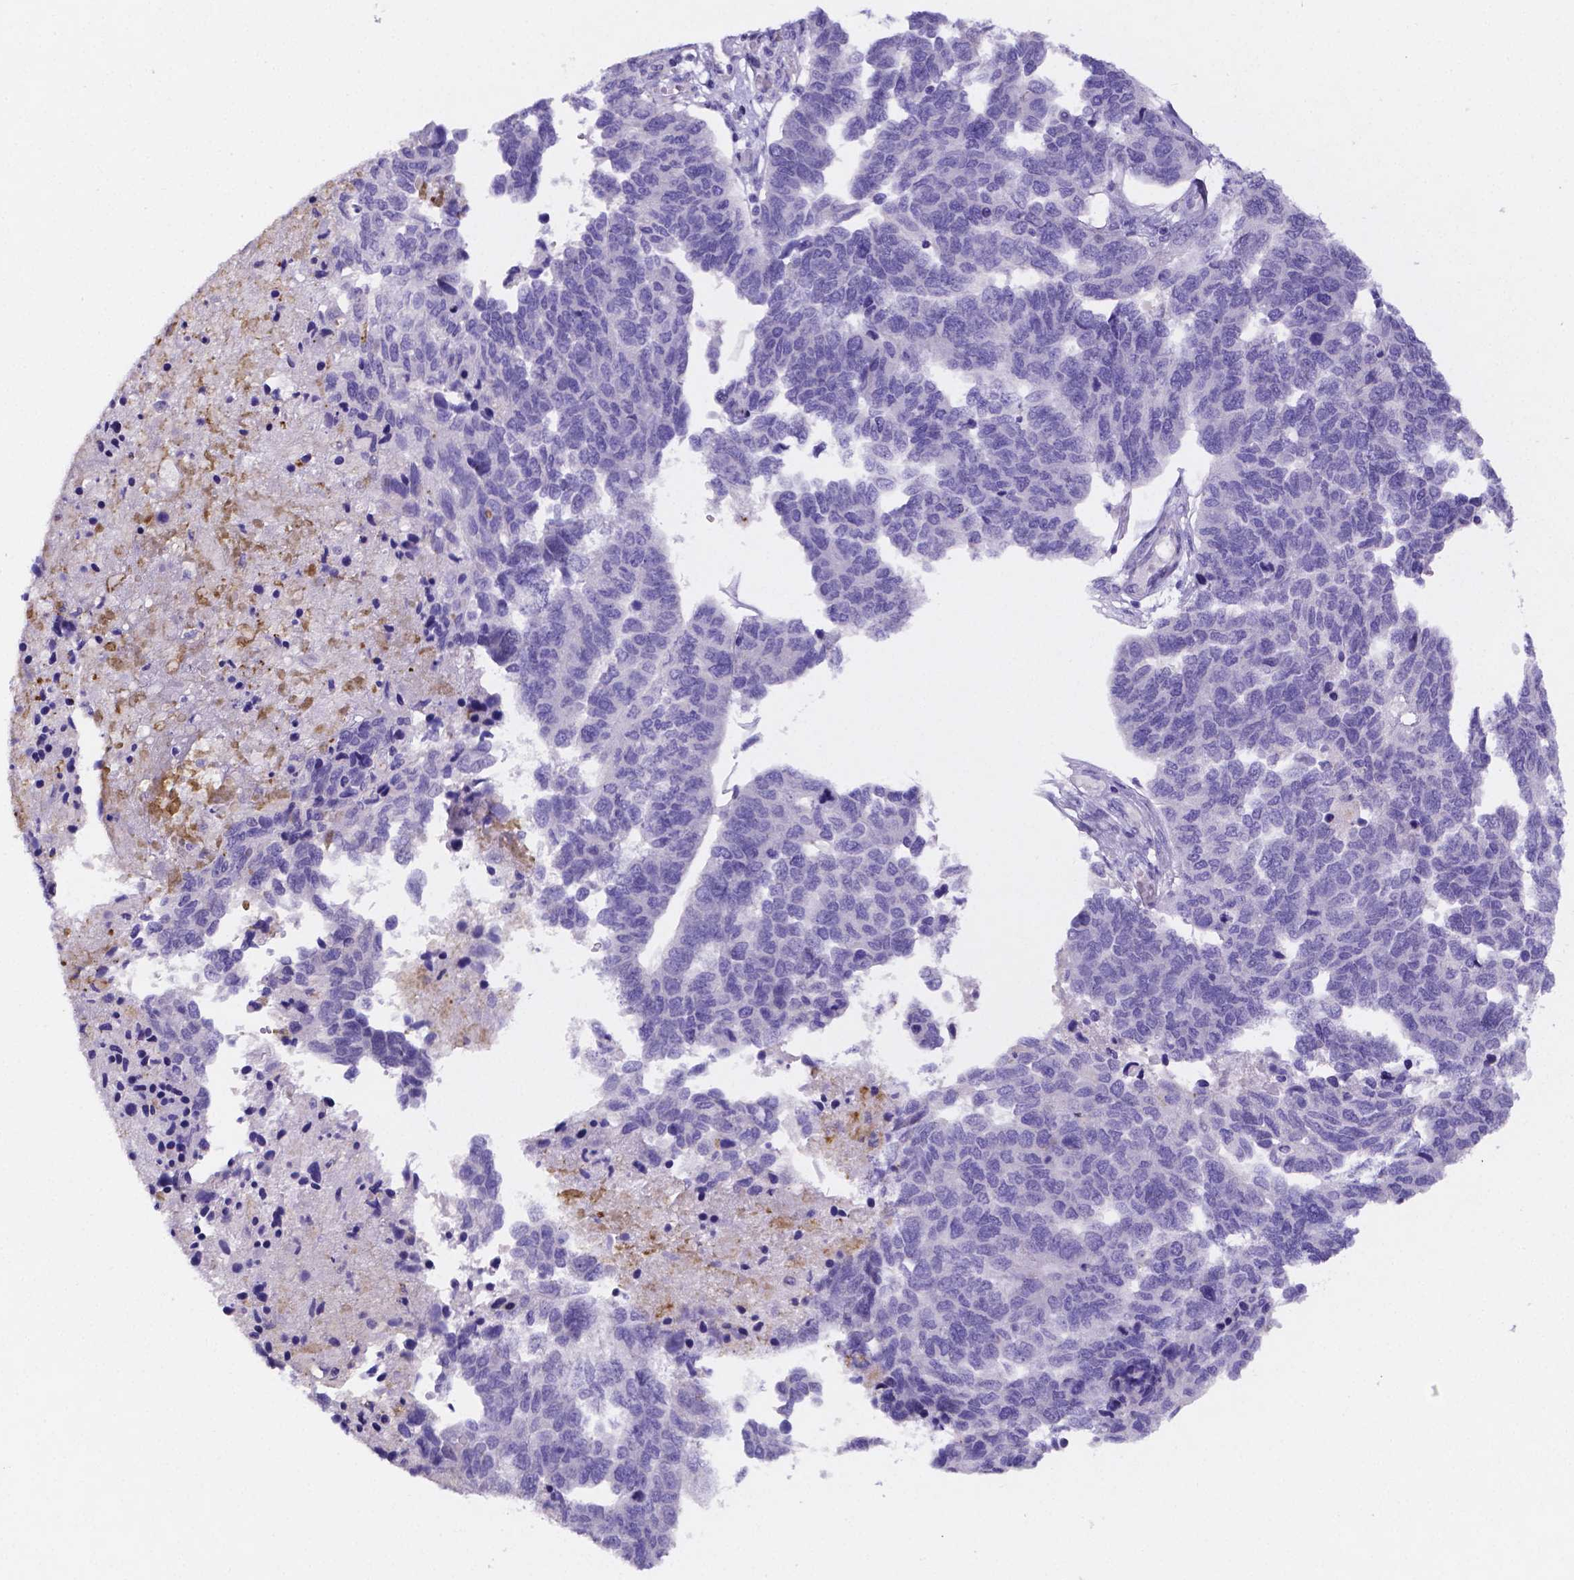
{"staining": {"intensity": "negative", "quantity": "none", "location": "none"}, "tissue": "colorectal cancer", "cell_type": "Tumor cells", "image_type": "cancer", "snomed": [{"axis": "morphology", "description": "Adenocarcinoma, NOS"}, {"axis": "topography", "description": "Colon"}], "caption": "IHC micrograph of neoplastic tissue: colorectal cancer stained with DAB (3,3'-diaminobenzidine) reveals no significant protein positivity in tumor cells.", "gene": "NRGN", "patient": {"sex": "female", "age": 48}}